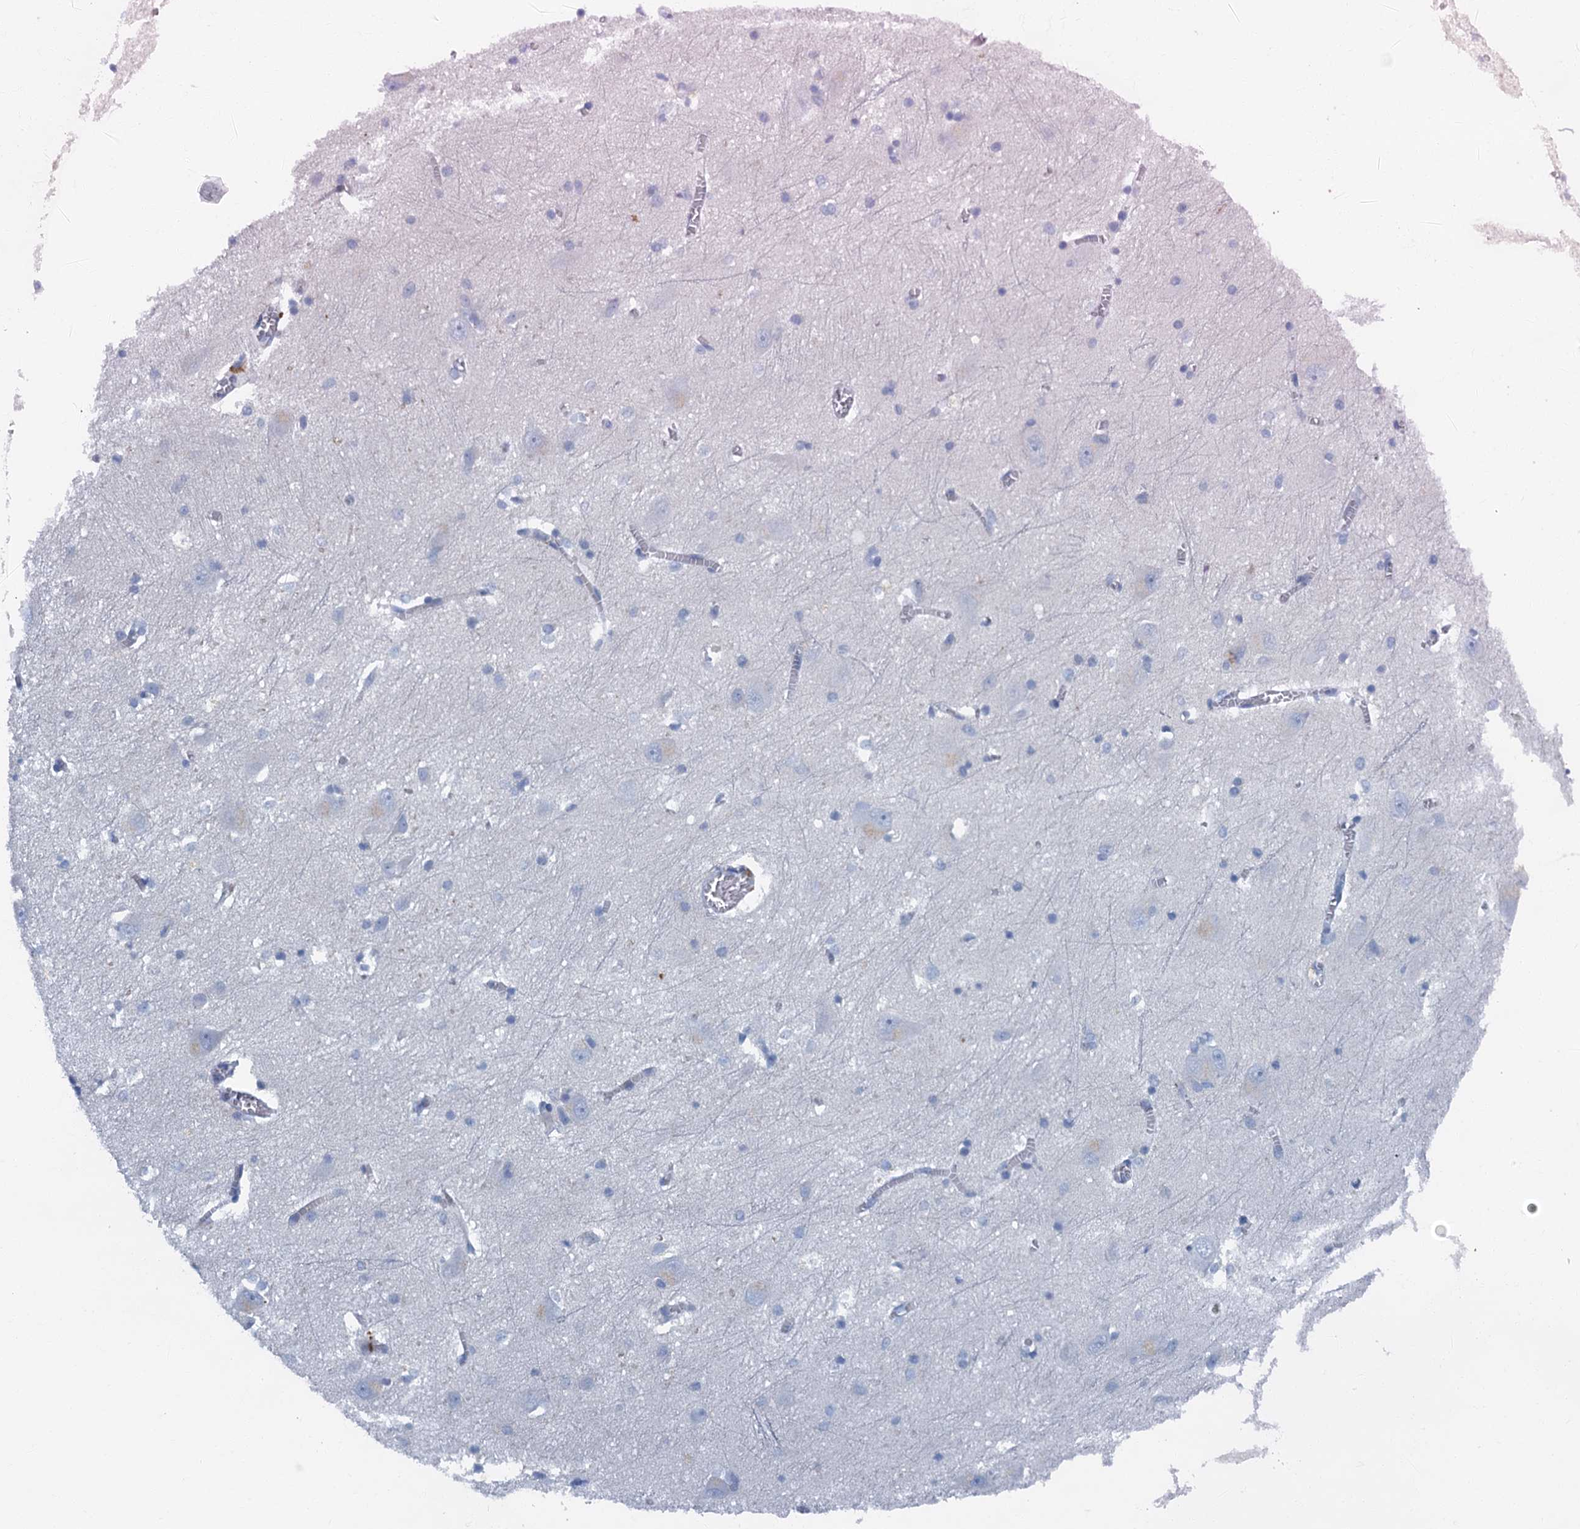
{"staining": {"intensity": "negative", "quantity": "none", "location": "none"}, "tissue": "caudate", "cell_type": "Glial cells", "image_type": "normal", "snomed": [{"axis": "morphology", "description": "Normal tissue, NOS"}, {"axis": "topography", "description": "Lateral ventricle wall"}], "caption": "Normal caudate was stained to show a protein in brown. There is no significant staining in glial cells.", "gene": "LYPD3", "patient": {"sex": "male", "age": 37}}